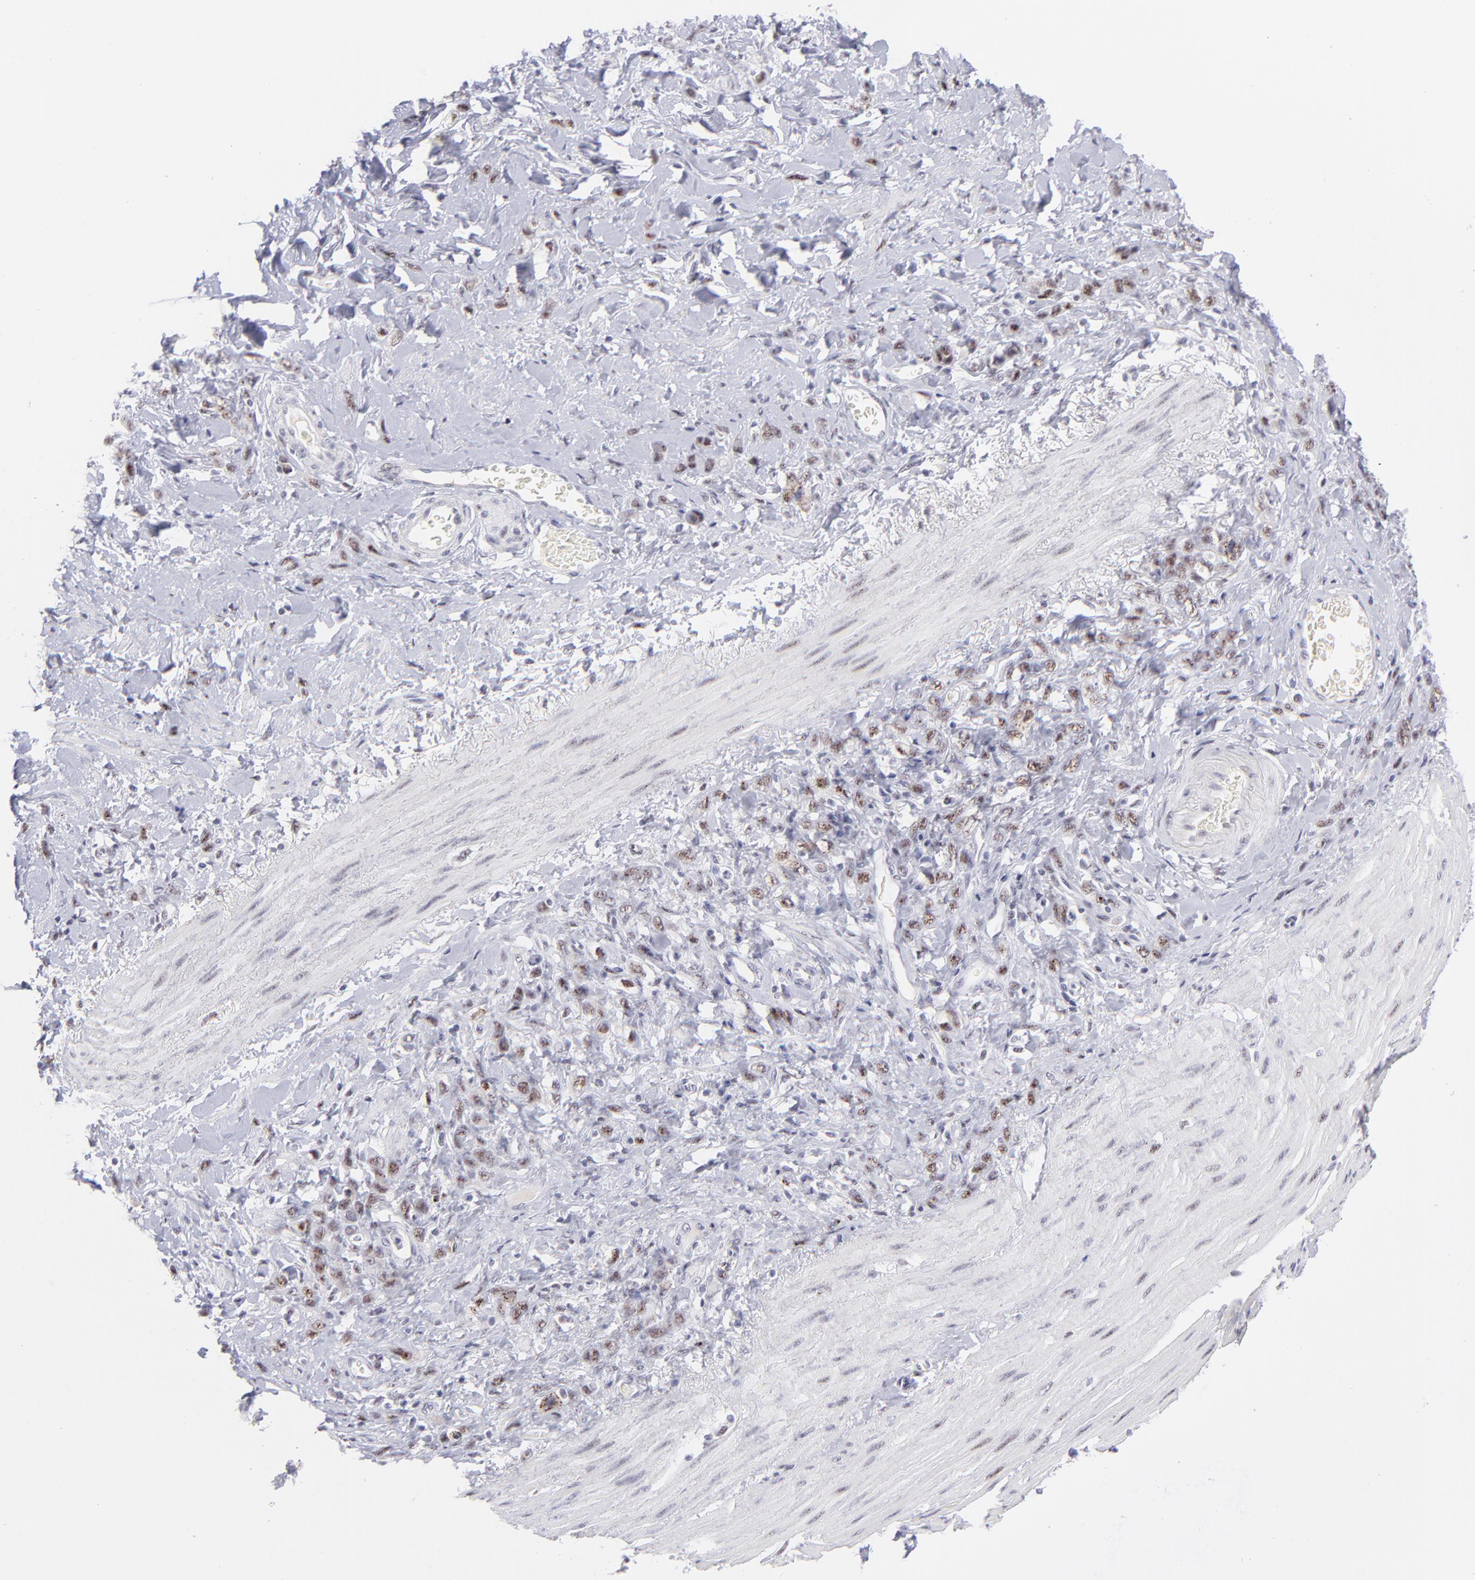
{"staining": {"intensity": "moderate", "quantity": ">75%", "location": "nuclear"}, "tissue": "stomach cancer", "cell_type": "Tumor cells", "image_type": "cancer", "snomed": [{"axis": "morphology", "description": "Normal tissue, NOS"}, {"axis": "morphology", "description": "Adenocarcinoma, NOS"}, {"axis": "topography", "description": "Stomach"}], "caption": "This photomicrograph shows immunohistochemistry staining of human stomach cancer, with medium moderate nuclear staining in about >75% of tumor cells.", "gene": "CDC25C", "patient": {"sex": "male", "age": 82}}